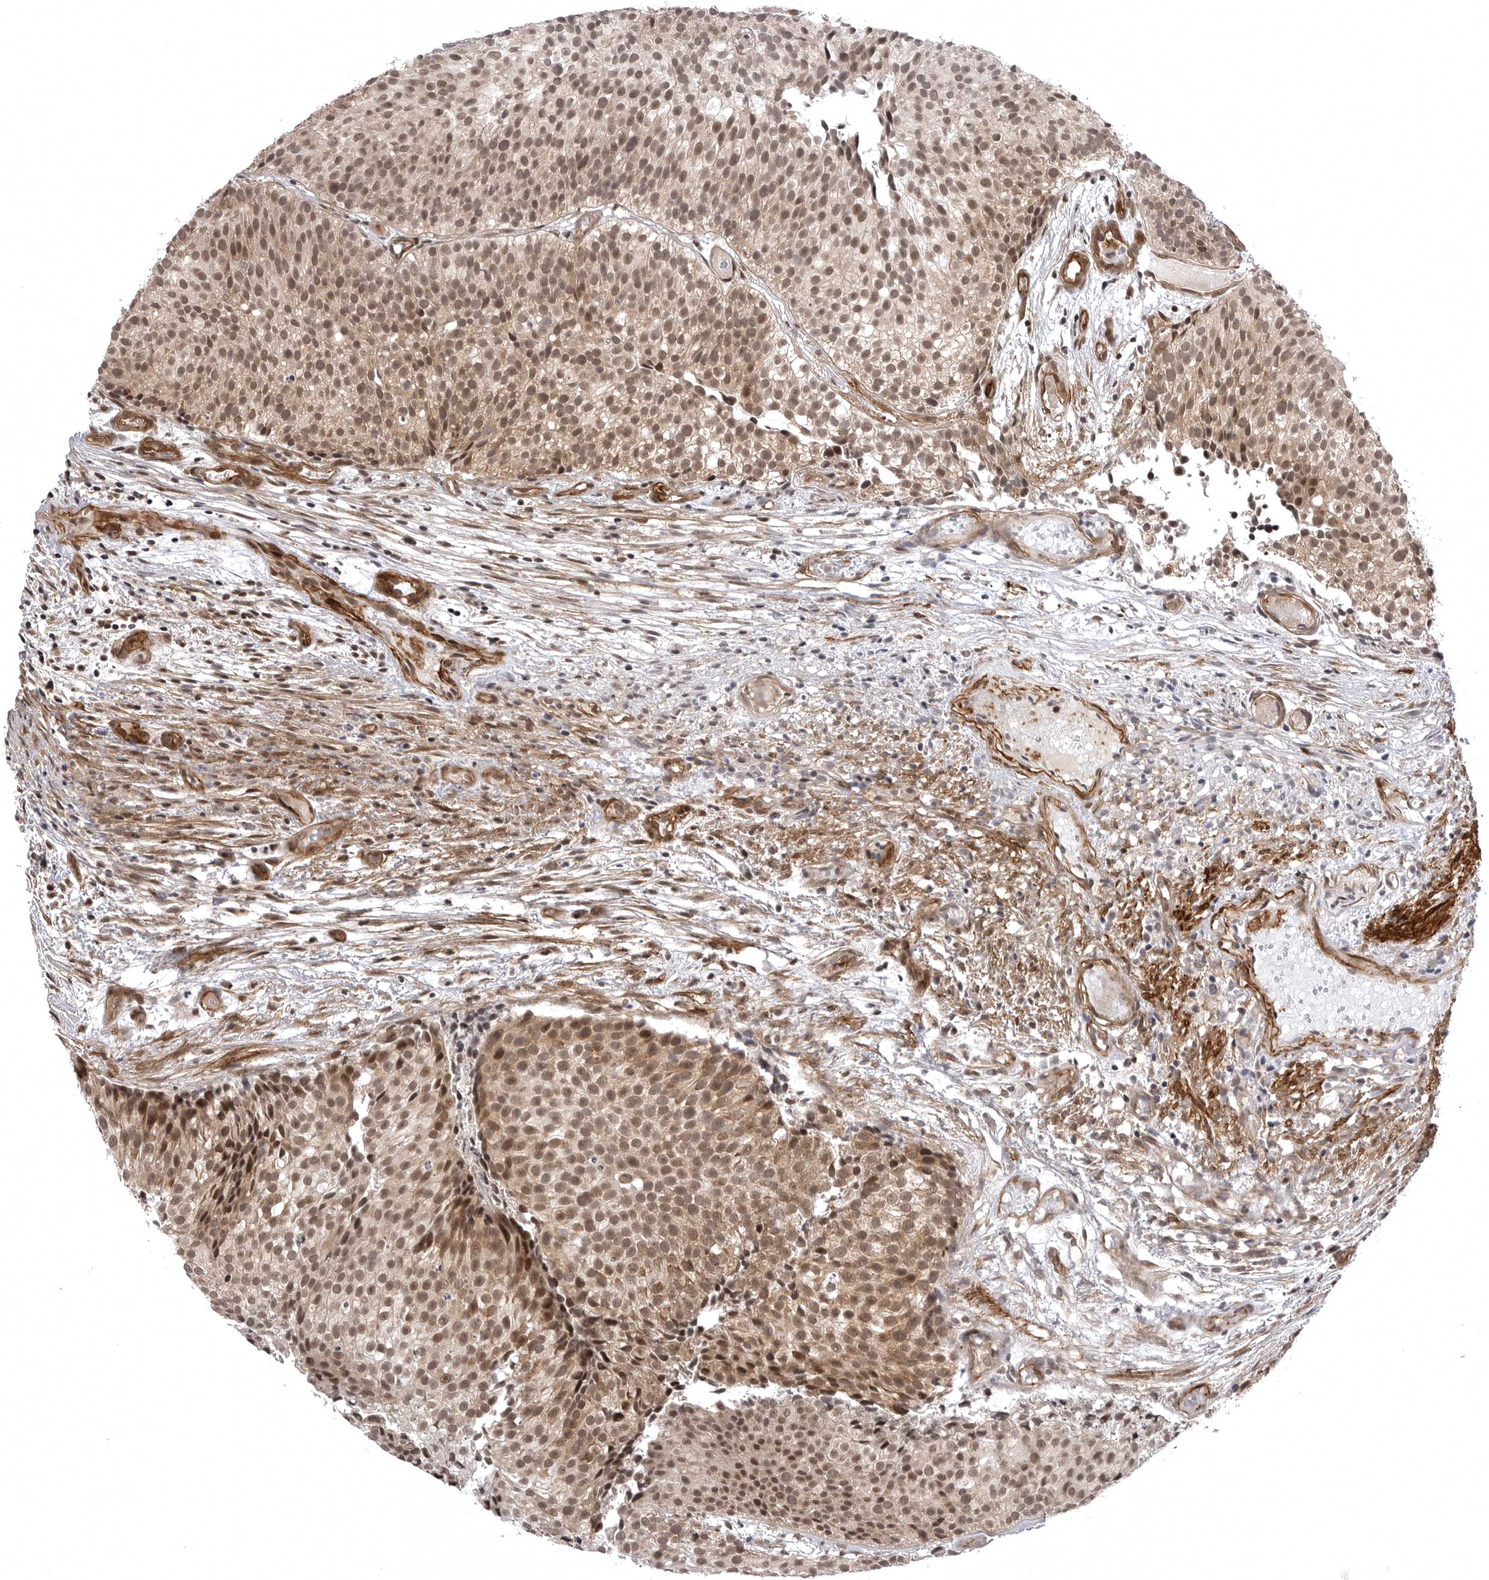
{"staining": {"intensity": "moderate", "quantity": ">75%", "location": "cytoplasmic/membranous,nuclear"}, "tissue": "urothelial cancer", "cell_type": "Tumor cells", "image_type": "cancer", "snomed": [{"axis": "morphology", "description": "Urothelial carcinoma, Low grade"}, {"axis": "topography", "description": "Urinary bladder"}], "caption": "A photomicrograph of low-grade urothelial carcinoma stained for a protein displays moderate cytoplasmic/membranous and nuclear brown staining in tumor cells.", "gene": "SORBS1", "patient": {"sex": "male", "age": 86}}